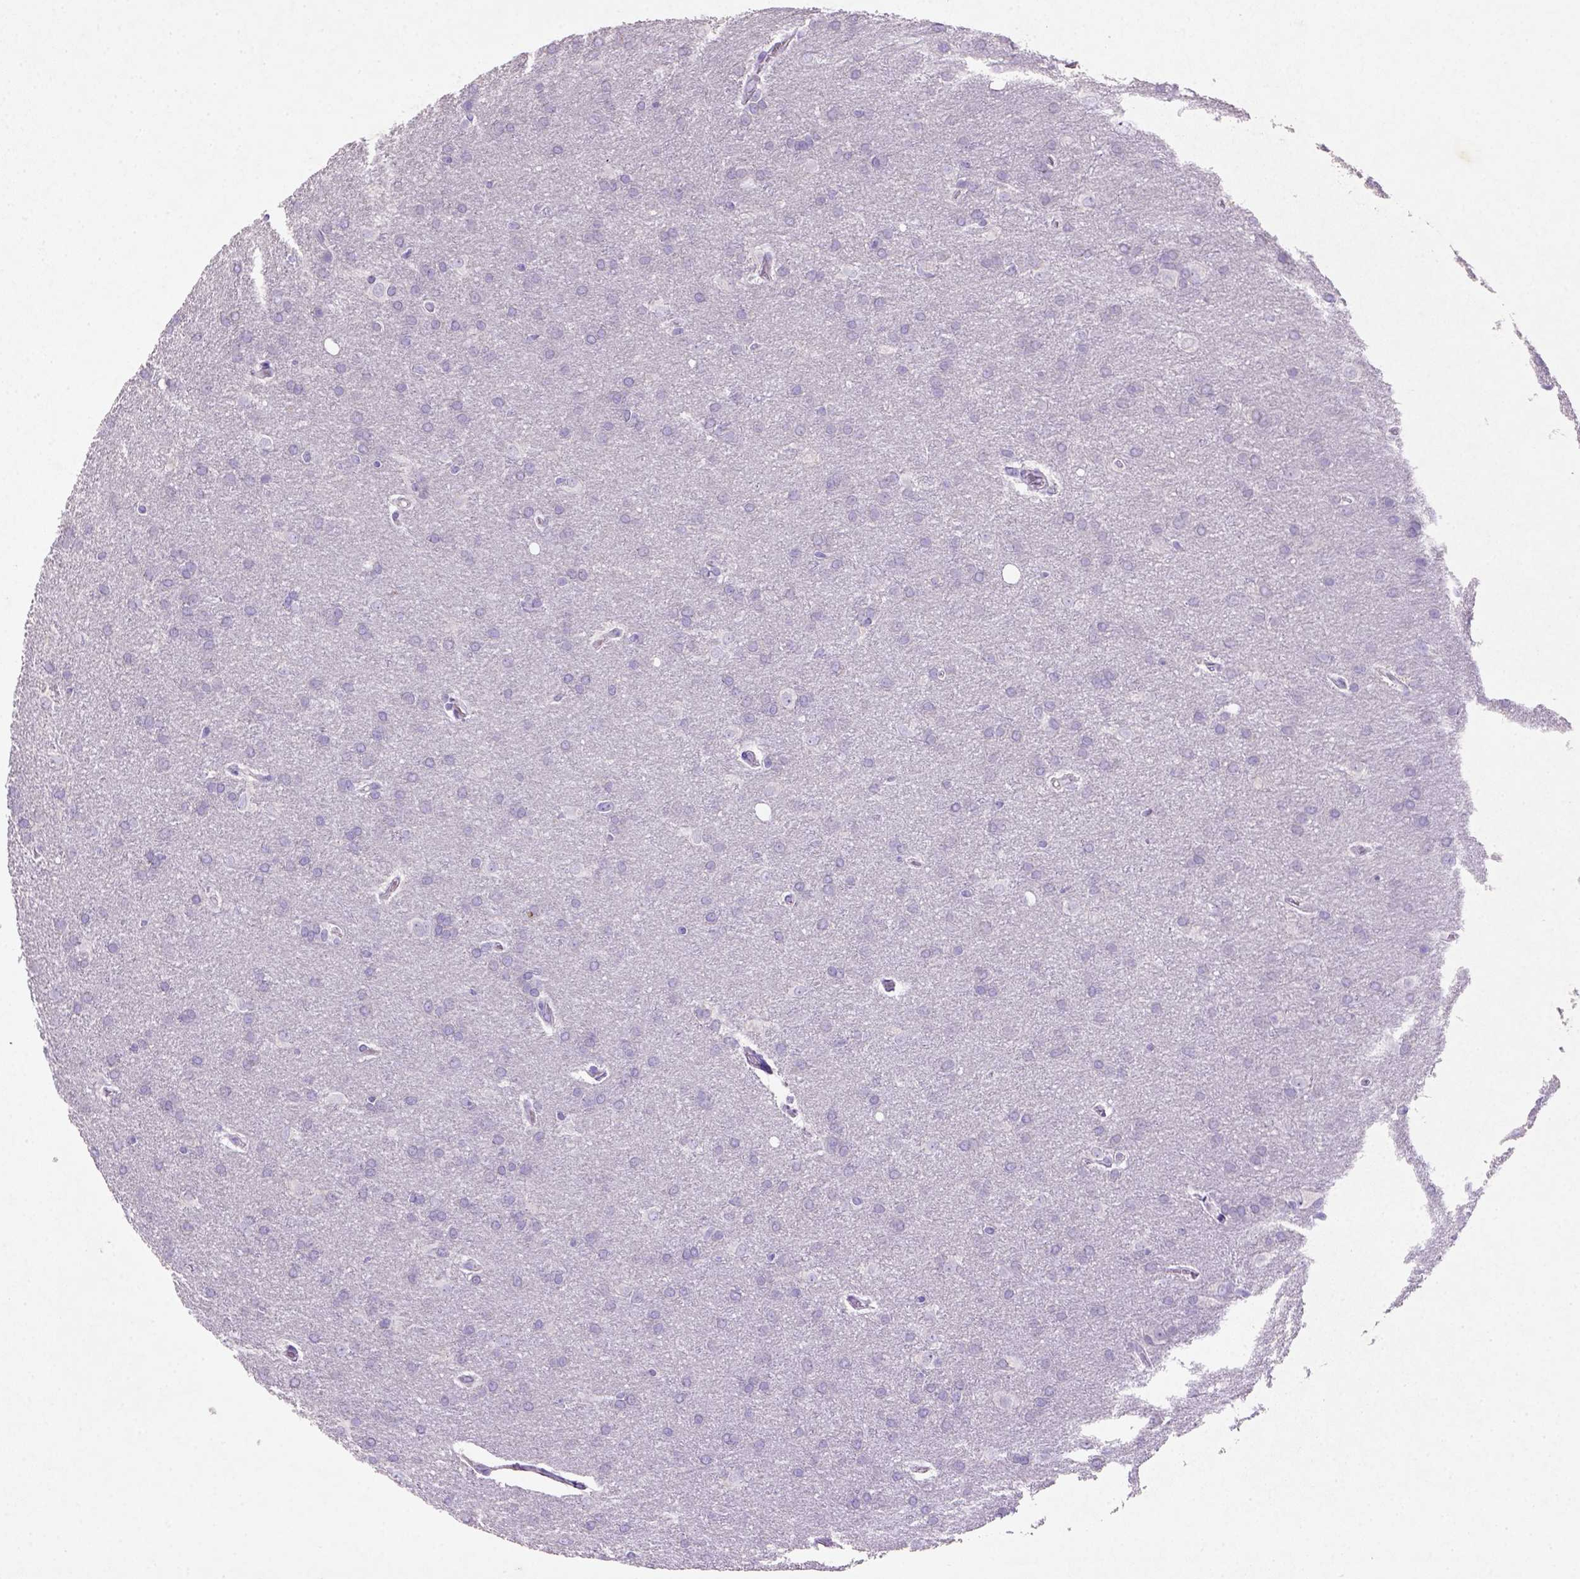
{"staining": {"intensity": "negative", "quantity": "none", "location": "none"}, "tissue": "glioma", "cell_type": "Tumor cells", "image_type": "cancer", "snomed": [{"axis": "morphology", "description": "Glioma, malignant, Low grade"}, {"axis": "topography", "description": "Brain"}], "caption": "A photomicrograph of human malignant glioma (low-grade) is negative for staining in tumor cells.", "gene": "NUDT2", "patient": {"sex": "female", "age": 32}}